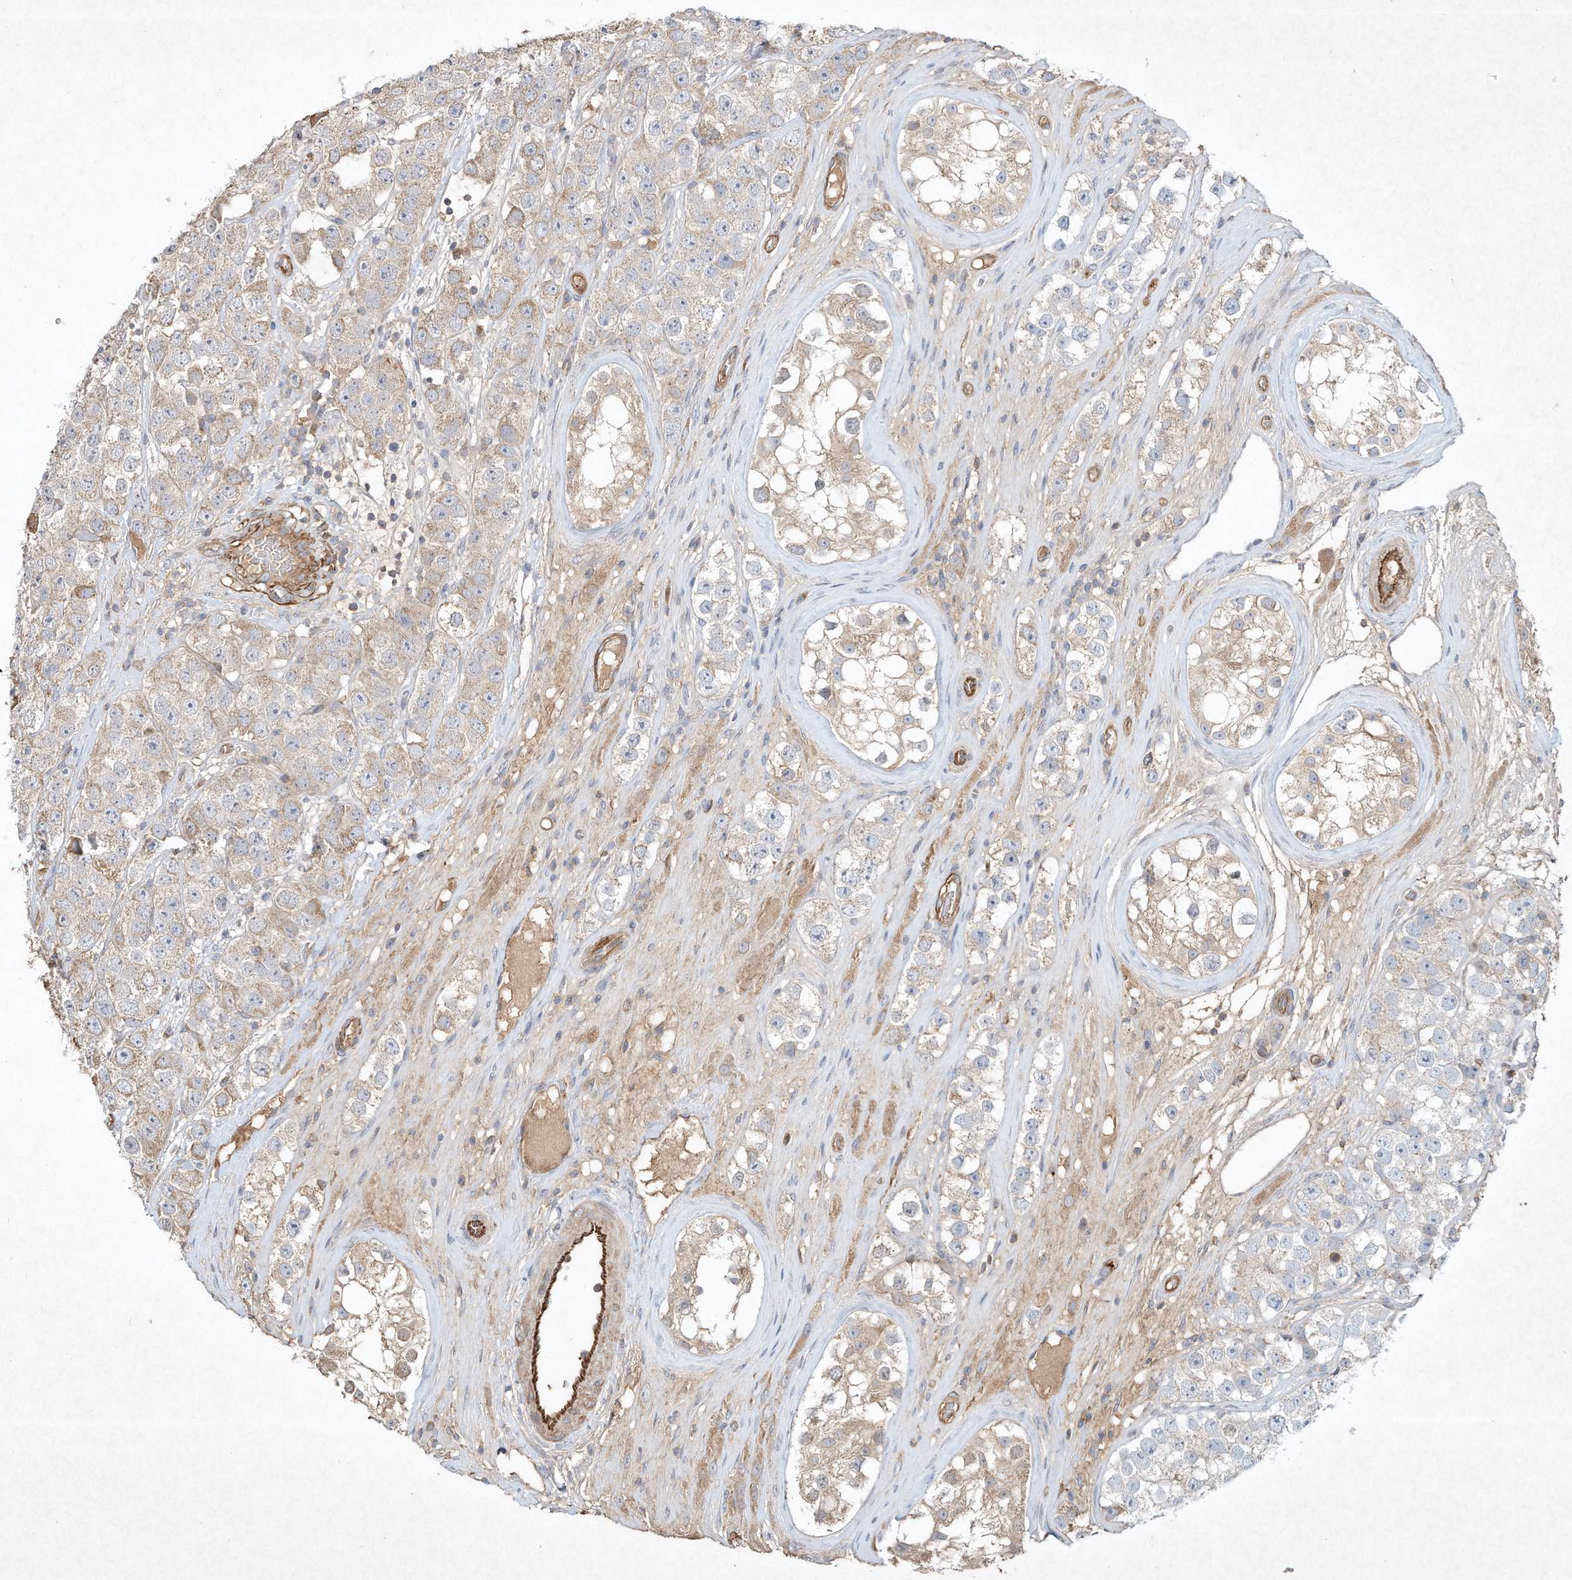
{"staining": {"intensity": "weak", "quantity": "25%-75%", "location": "cytoplasmic/membranous"}, "tissue": "testis cancer", "cell_type": "Tumor cells", "image_type": "cancer", "snomed": [{"axis": "morphology", "description": "Seminoma, NOS"}, {"axis": "topography", "description": "Testis"}], "caption": "Immunohistochemical staining of testis cancer demonstrates low levels of weak cytoplasmic/membranous protein expression in approximately 25%-75% of tumor cells.", "gene": "HTR5A", "patient": {"sex": "male", "age": 28}}